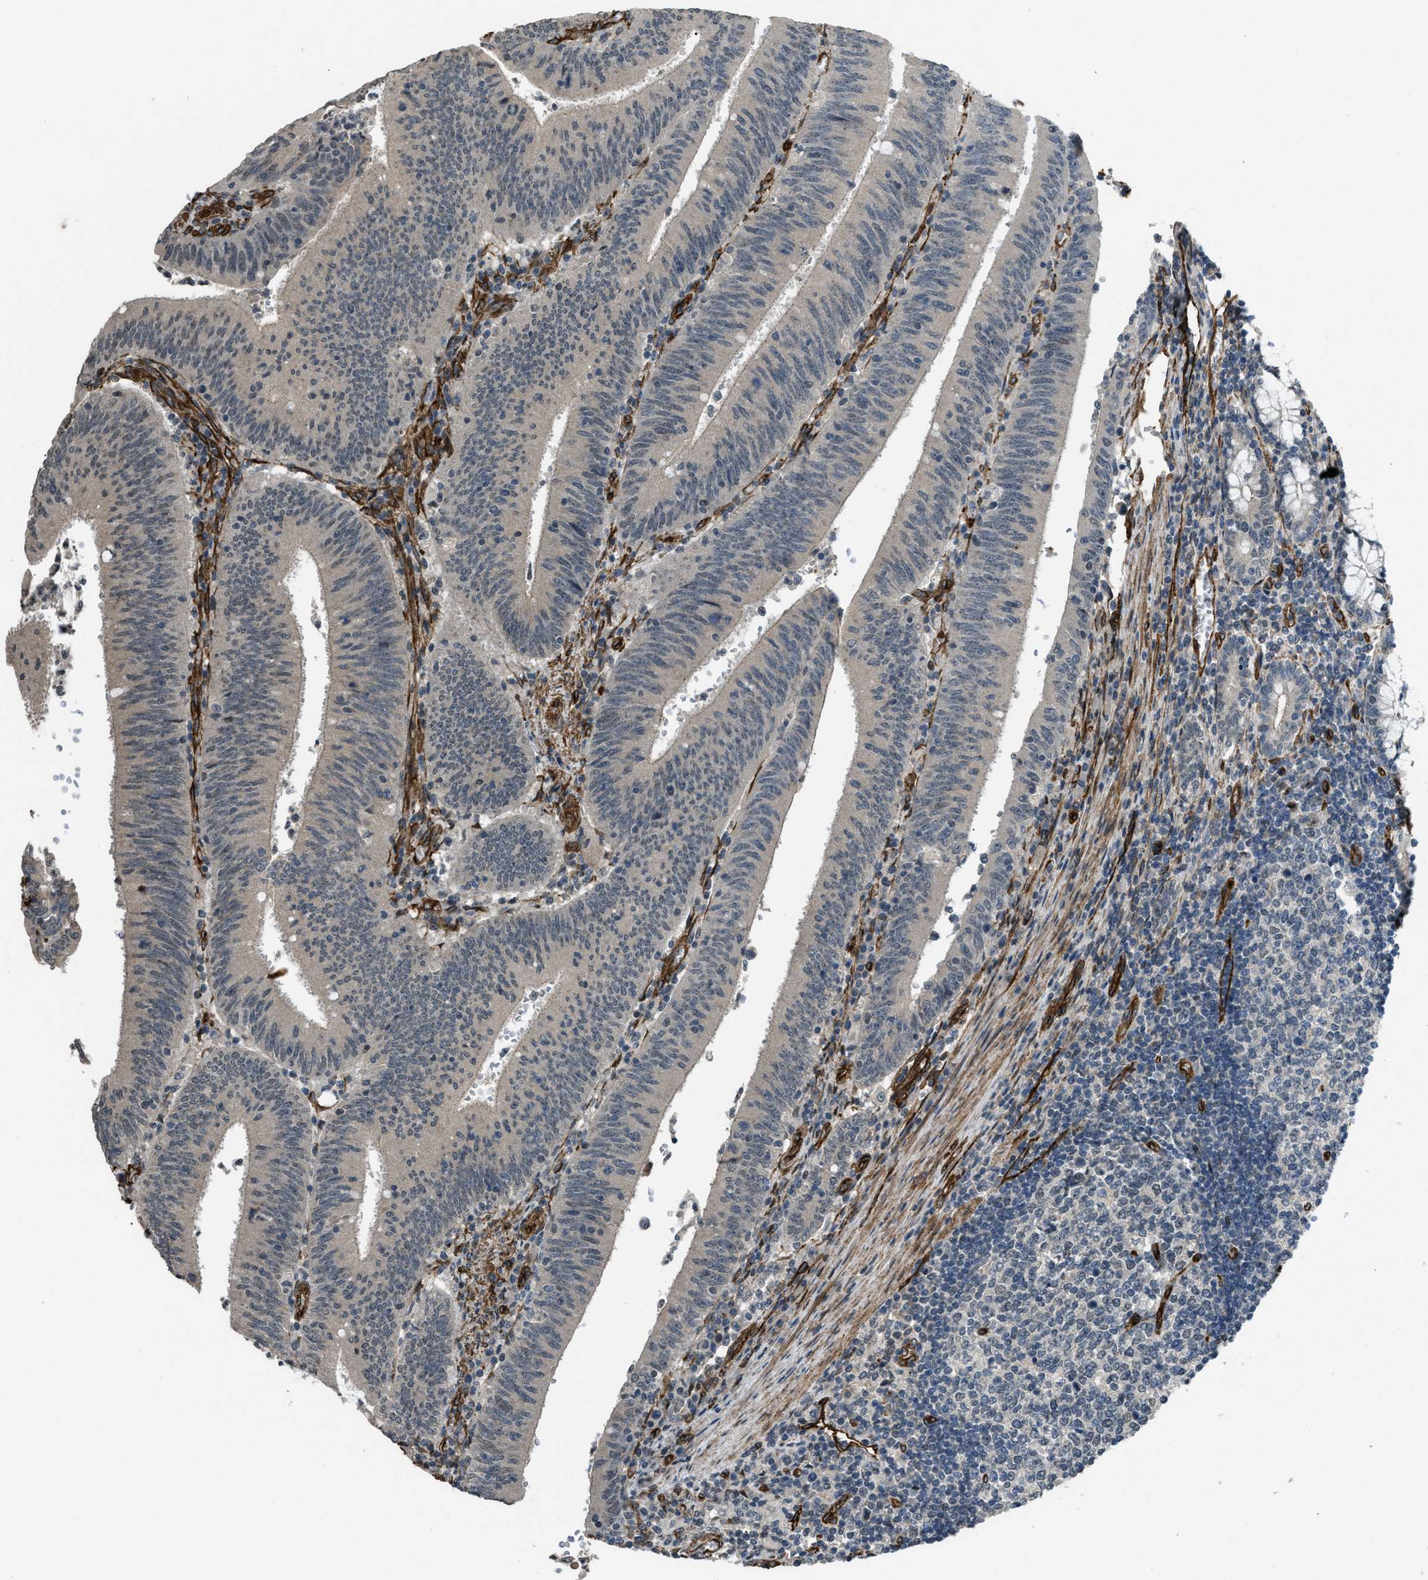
{"staining": {"intensity": "weak", "quantity": "25%-75%", "location": "cytoplasmic/membranous"}, "tissue": "colorectal cancer", "cell_type": "Tumor cells", "image_type": "cancer", "snomed": [{"axis": "morphology", "description": "Normal tissue, NOS"}, {"axis": "morphology", "description": "Adenocarcinoma, NOS"}, {"axis": "topography", "description": "Rectum"}], "caption": "High-magnification brightfield microscopy of colorectal cancer stained with DAB (brown) and counterstained with hematoxylin (blue). tumor cells exhibit weak cytoplasmic/membranous staining is seen in approximately25%-75% of cells.", "gene": "NMB", "patient": {"sex": "female", "age": 66}}